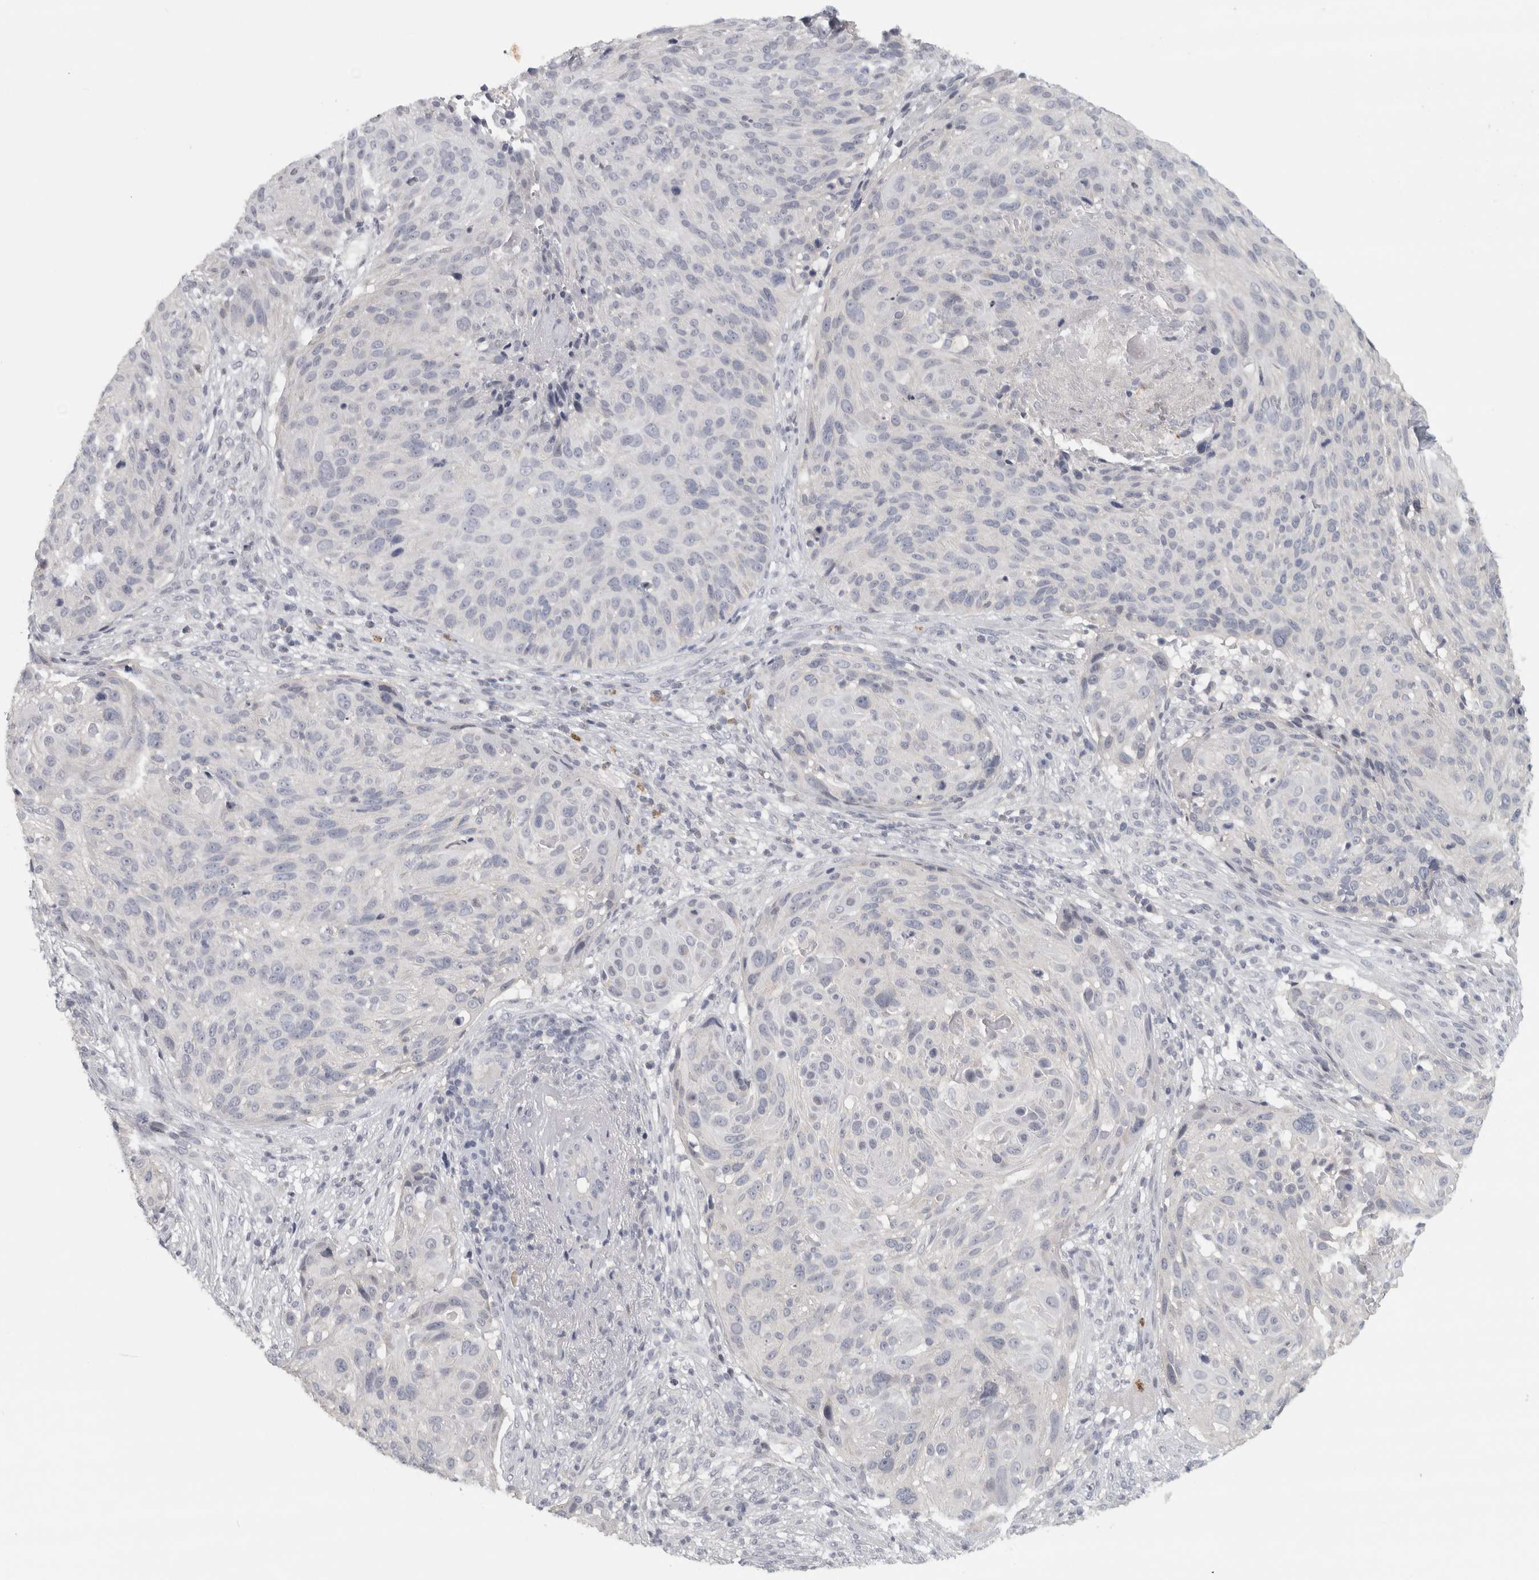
{"staining": {"intensity": "negative", "quantity": "none", "location": "none"}, "tissue": "cervical cancer", "cell_type": "Tumor cells", "image_type": "cancer", "snomed": [{"axis": "morphology", "description": "Squamous cell carcinoma, NOS"}, {"axis": "topography", "description": "Cervix"}], "caption": "A high-resolution photomicrograph shows IHC staining of cervical squamous cell carcinoma, which demonstrates no significant positivity in tumor cells. (Brightfield microscopy of DAB (3,3'-diaminobenzidine) IHC at high magnification).", "gene": "PTPRN2", "patient": {"sex": "female", "age": 74}}